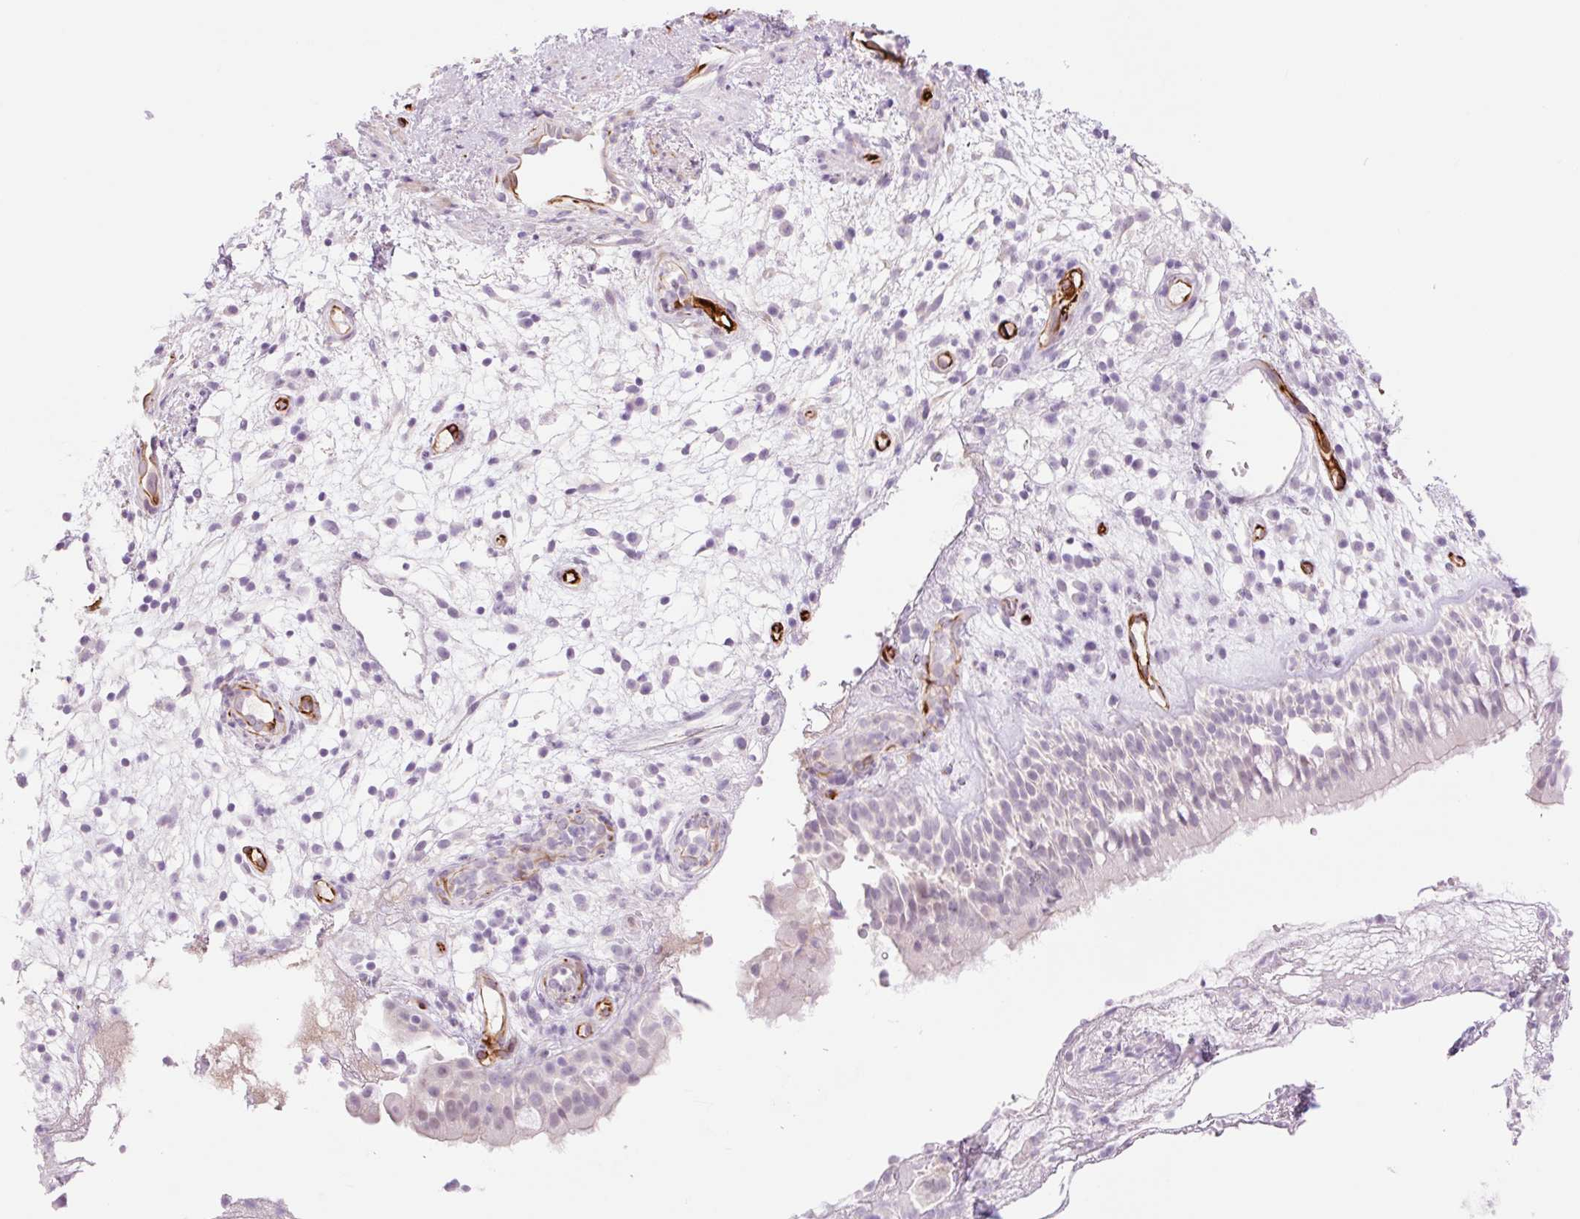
{"staining": {"intensity": "weak", "quantity": "<25%", "location": "nuclear"}, "tissue": "nasopharynx", "cell_type": "Respiratory epithelial cells", "image_type": "normal", "snomed": [{"axis": "morphology", "description": "Normal tissue, NOS"}, {"axis": "morphology", "description": "Inflammation, NOS"}, {"axis": "topography", "description": "Nasopharynx"}], "caption": "Nasopharynx stained for a protein using immunohistochemistry exhibits no expression respiratory epithelial cells.", "gene": "ZFYVE21", "patient": {"sex": "male", "age": 54}}